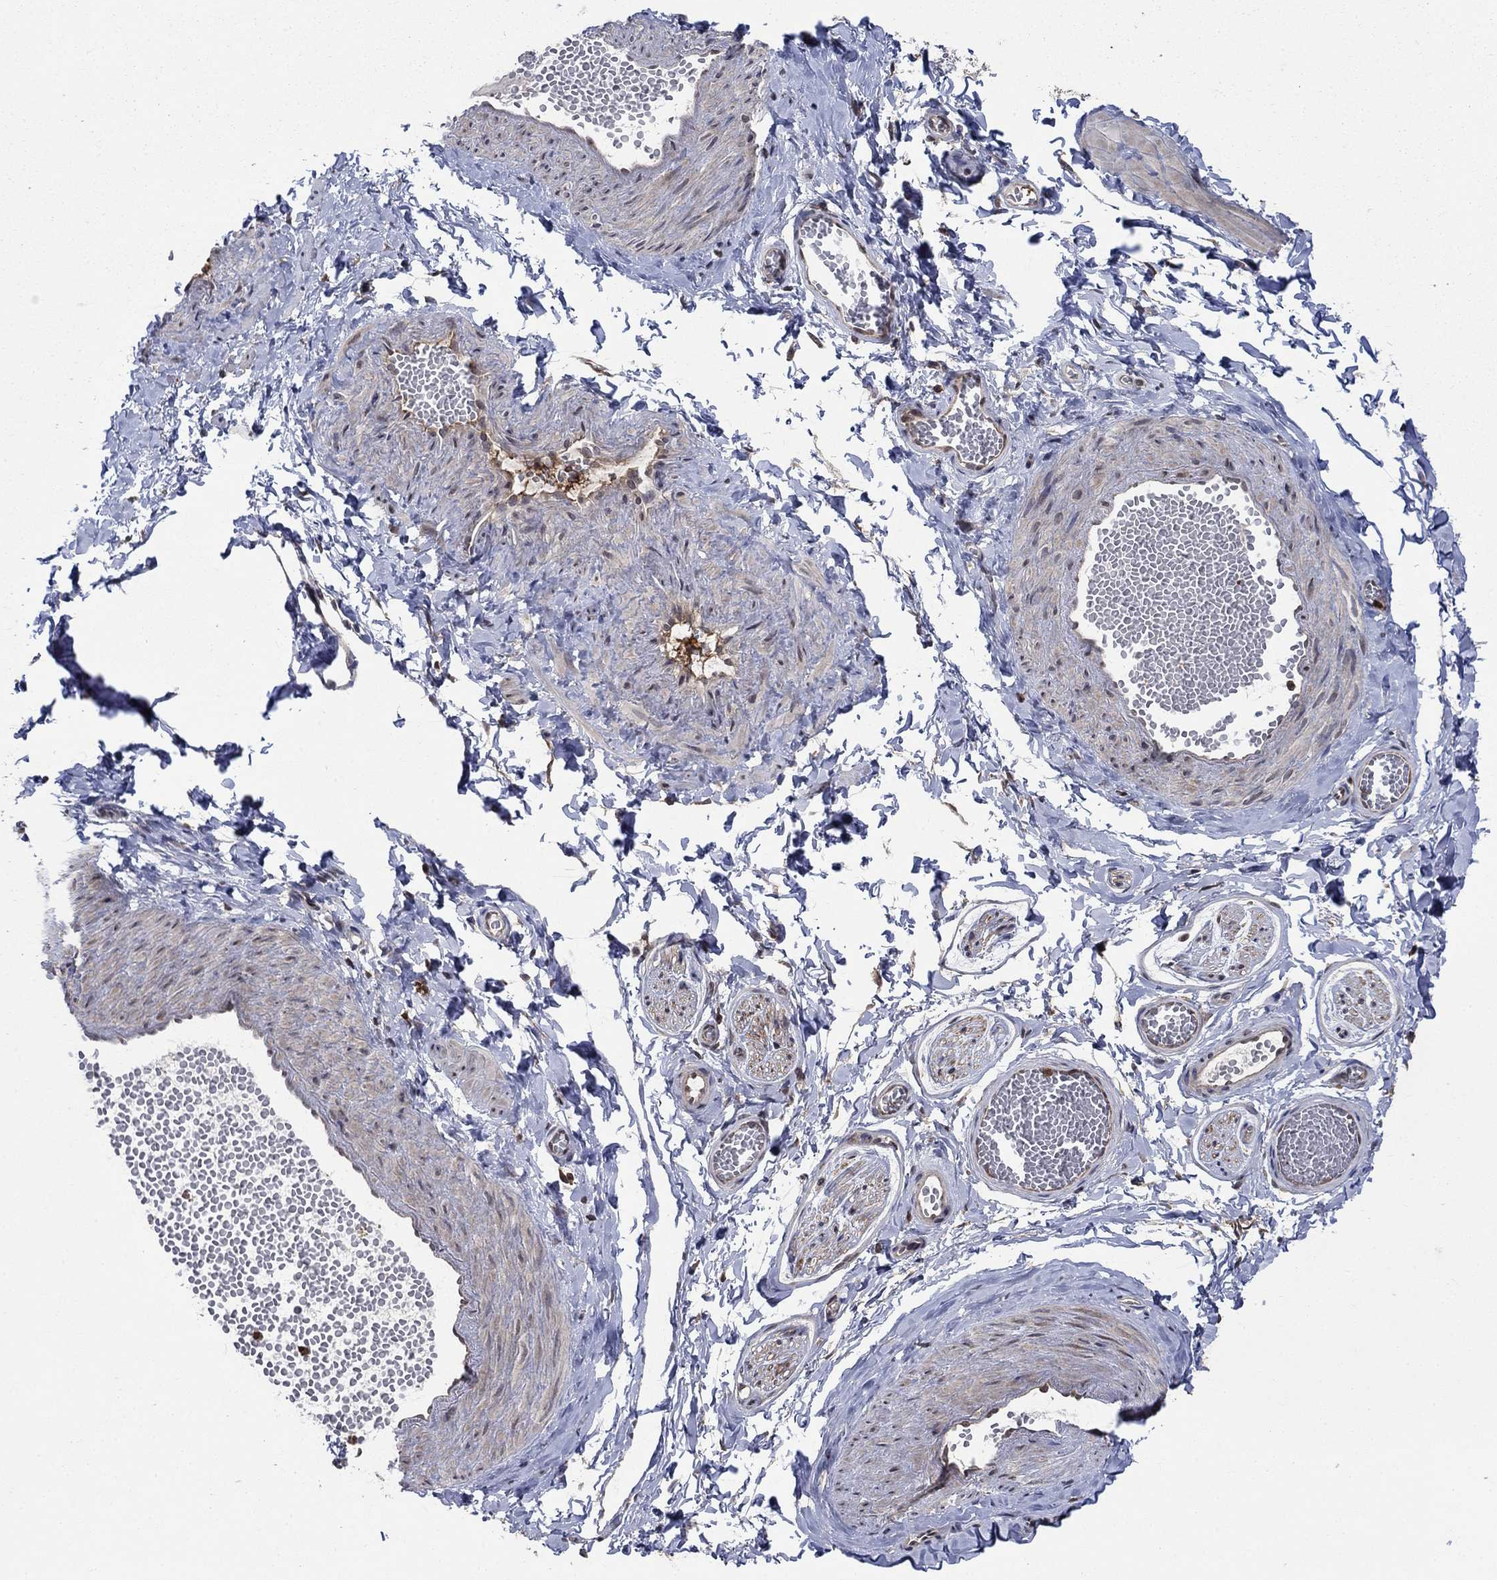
{"staining": {"intensity": "negative", "quantity": "none", "location": "none"}, "tissue": "adipose tissue", "cell_type": "Adipocytes", "image_type": "normal", "snomed": [{"axis": "morphology", "description": "Normal tissue, NOS"}, {"axis": "topography", "description": "Smooth muscle"}, {"axis": "topography", "description": "Peripheral nerve tissue"}], "caption": "This micrograph is of normal adipose tissue stained with immunohistochemistry (IHC) to label a protein in brown with the nuclei are counter-stained blue. There is no positivity in adipocytes.", "gene": "CACYBP", "patient": {"sex": "male", "age": 22}}